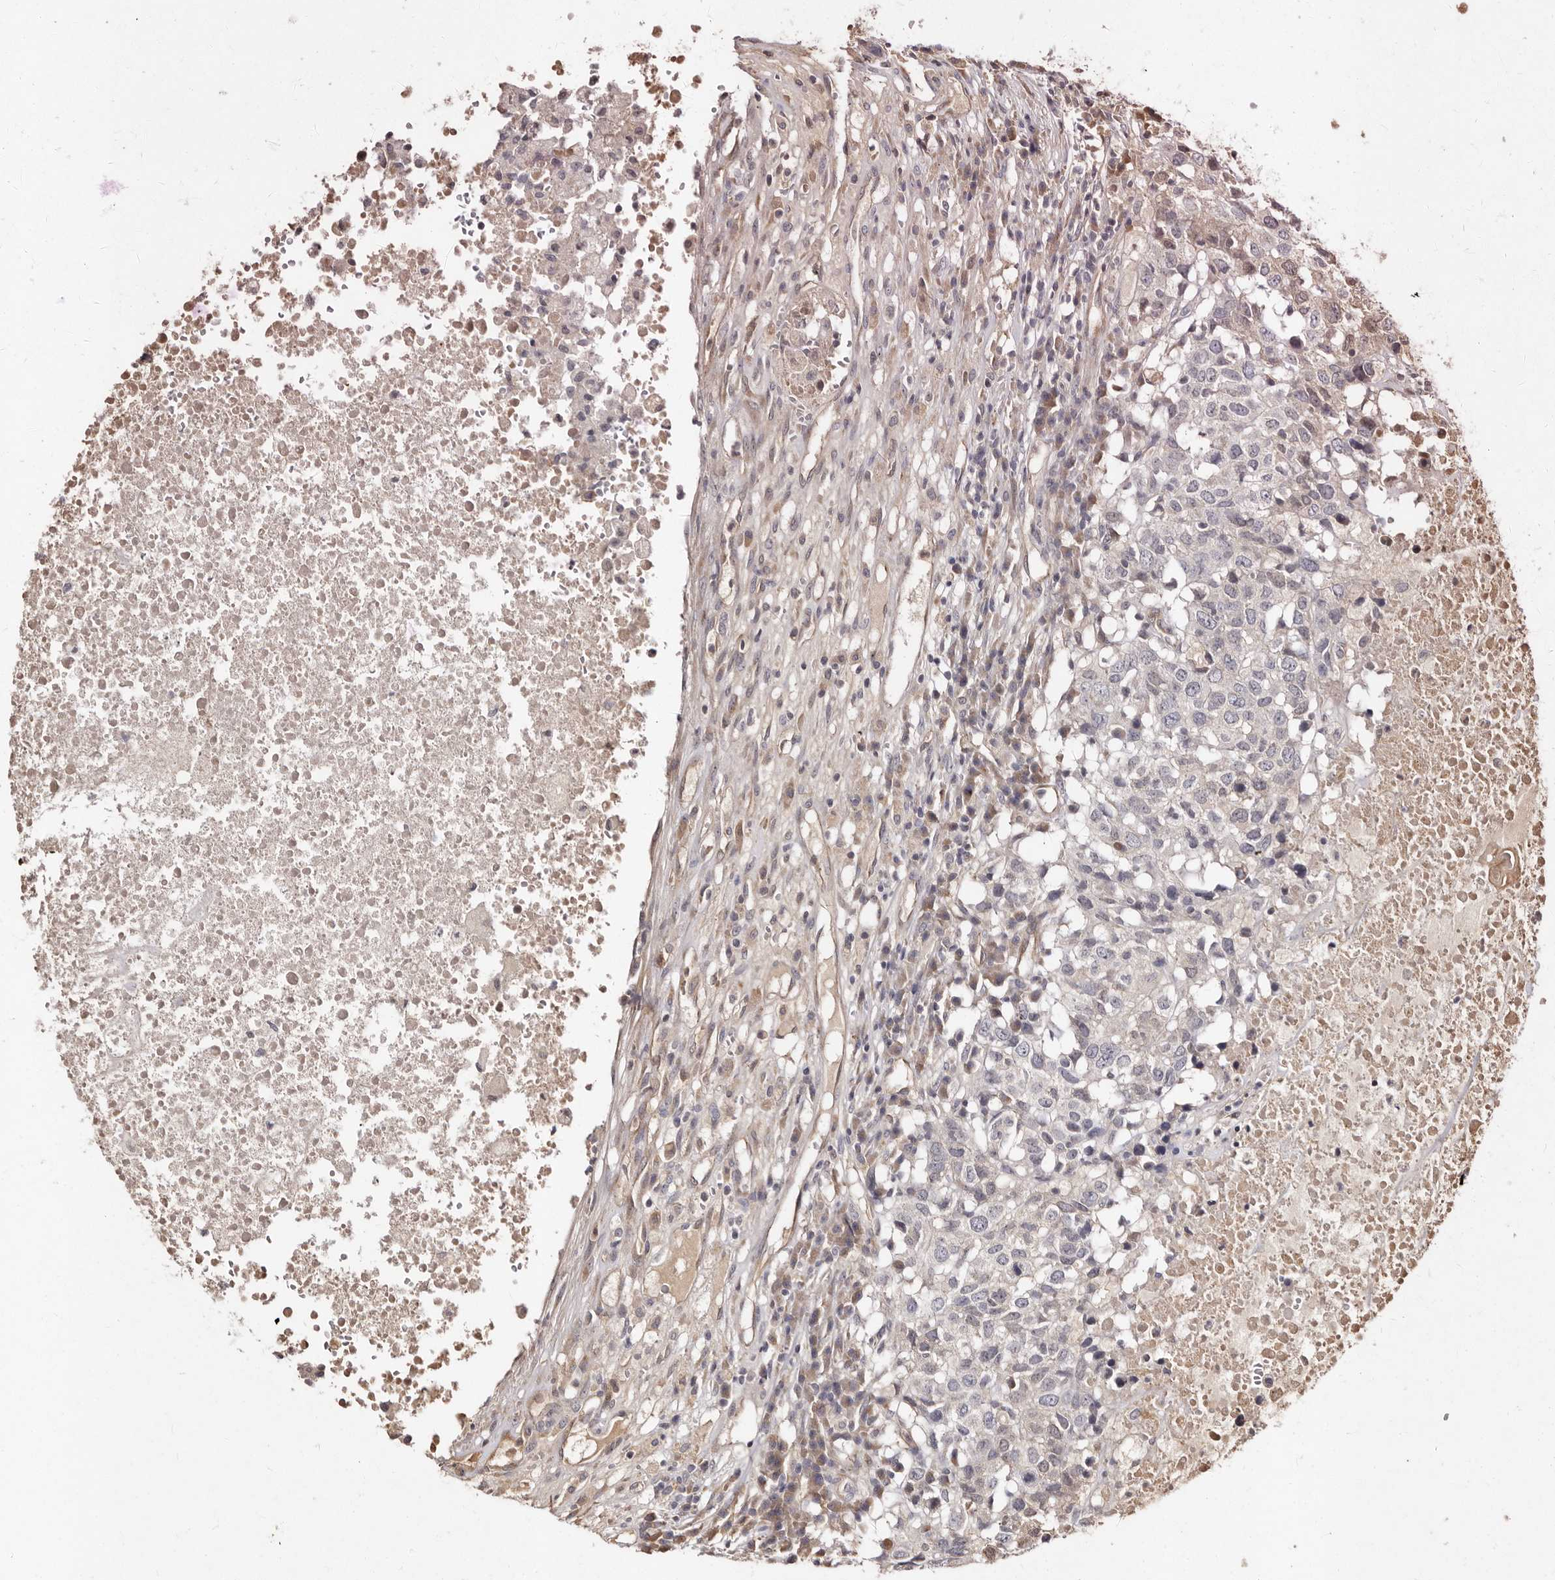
{"staining": {"intensity": "negative", "quantity": "none", "location": "none"}, "tissue": "head and neck cancer", "cell_type": "Tumor cells", "image_type": "cancer", "snomed": [{"axis": "morphology", "description": "Squamous cell carcinoma, NOS"}, {"axis": "topography", "description": "Head-Neck"}], "caption": "This is a histopathology image of immunohistochemistry (IHC) staining of head and neck squamous cell carcinoma, which shows no positivity in tumor cells. (DAB immunohistochemistry, high magnification).", "gene": "LCORL", "patient": {"sex": "male", "age": 66}}